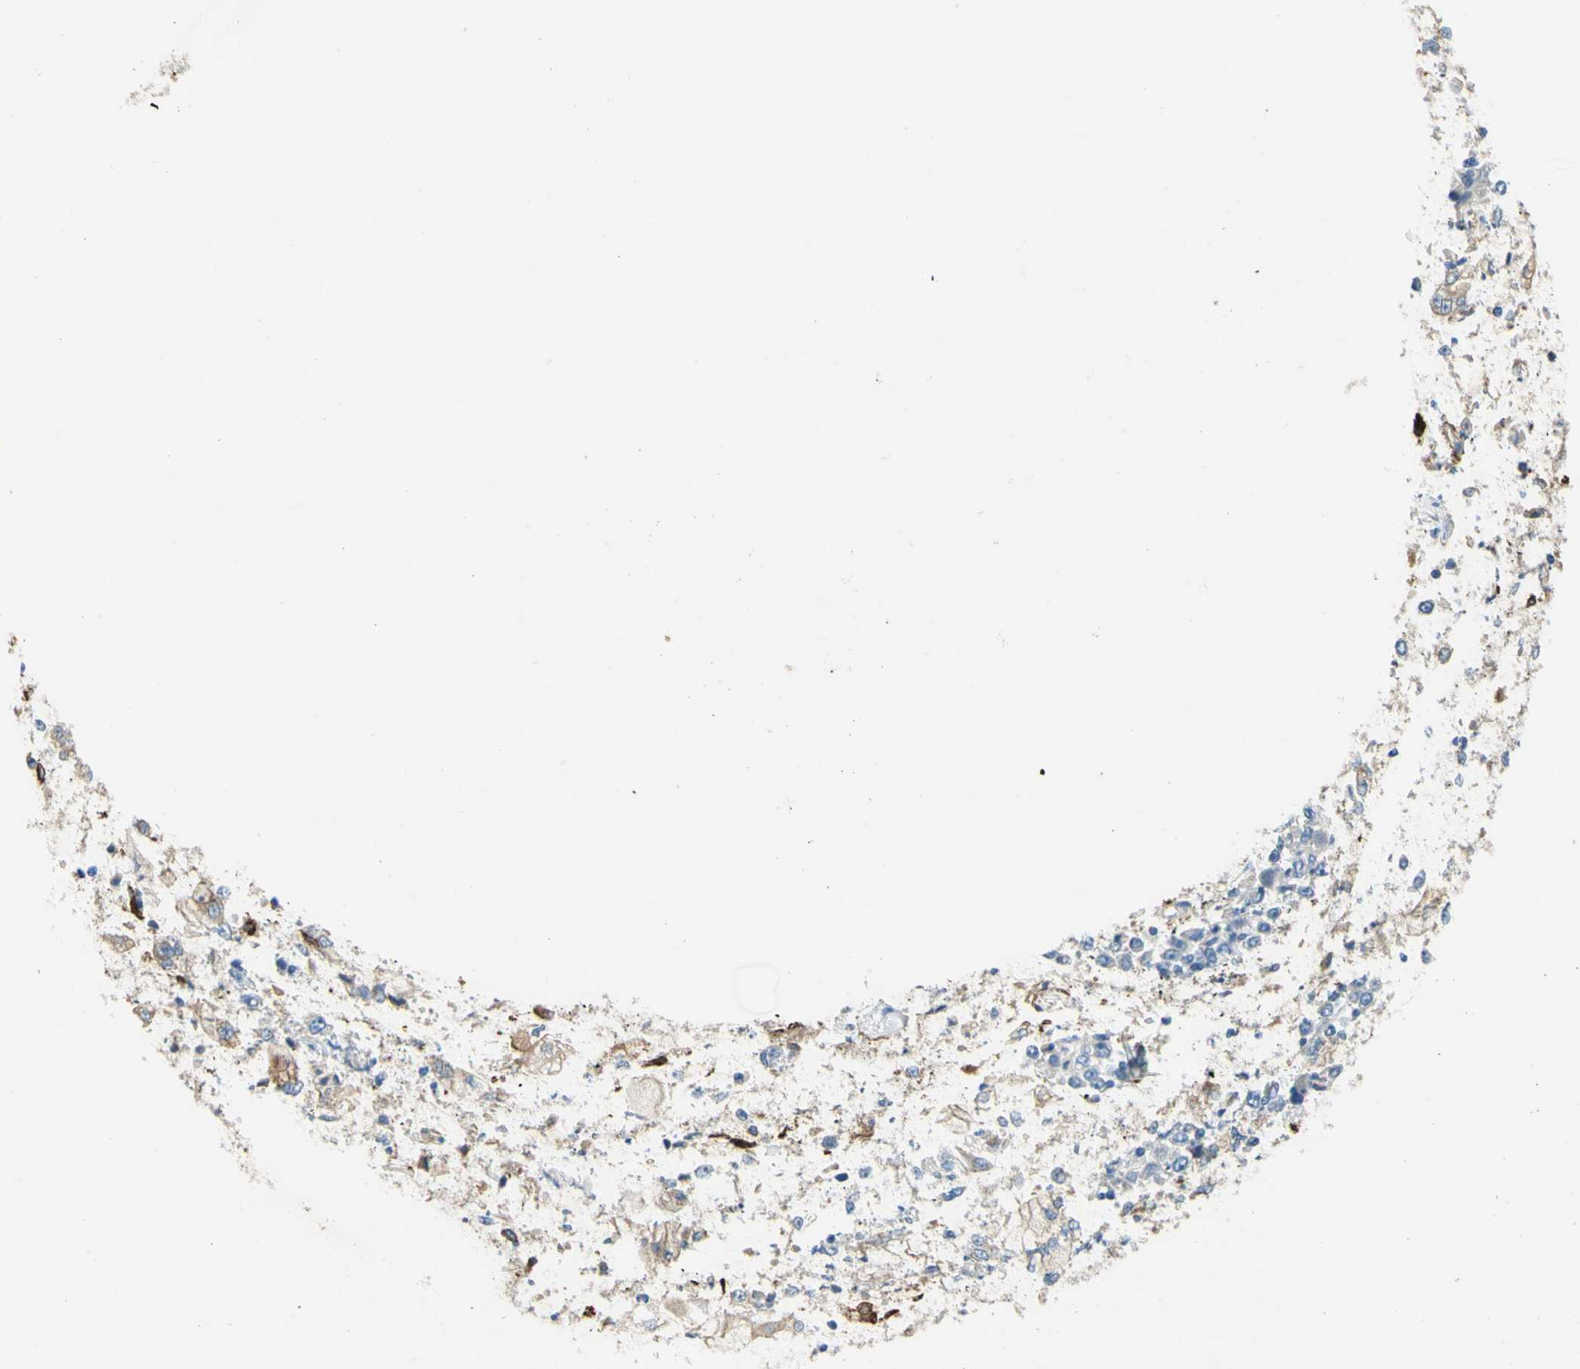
{"staining": {"intensity": "weak", "quantity": ">75%", "location": "cytoplasmic/membranous"}, "tissue": "stomach cancer", "cell_type": "Tumor cells", "image_type": "cancer", "snomed": [{"axis": "morphology", "description": "Adenocarcinoma, NOS"}, {"axis": "morphology", "description": "Adenocarcinoma, High grade"}, {"axis": "topography", "description": "Stomach, upper"}, {"axis": "topography", "description": "Stomach, lower"}], "caption": "This histopathology image demonstrates stomach cancer (adenocarcinoma (high-grade)) stained with immunohistochemistry to label a protein in brown. The cytoplasmic/membranous of tumor cells show weak positivity for the protein. Nuclei are counter-stained blue.", "gene": "F3", "patient": {"sex": "female", "age": 65}}